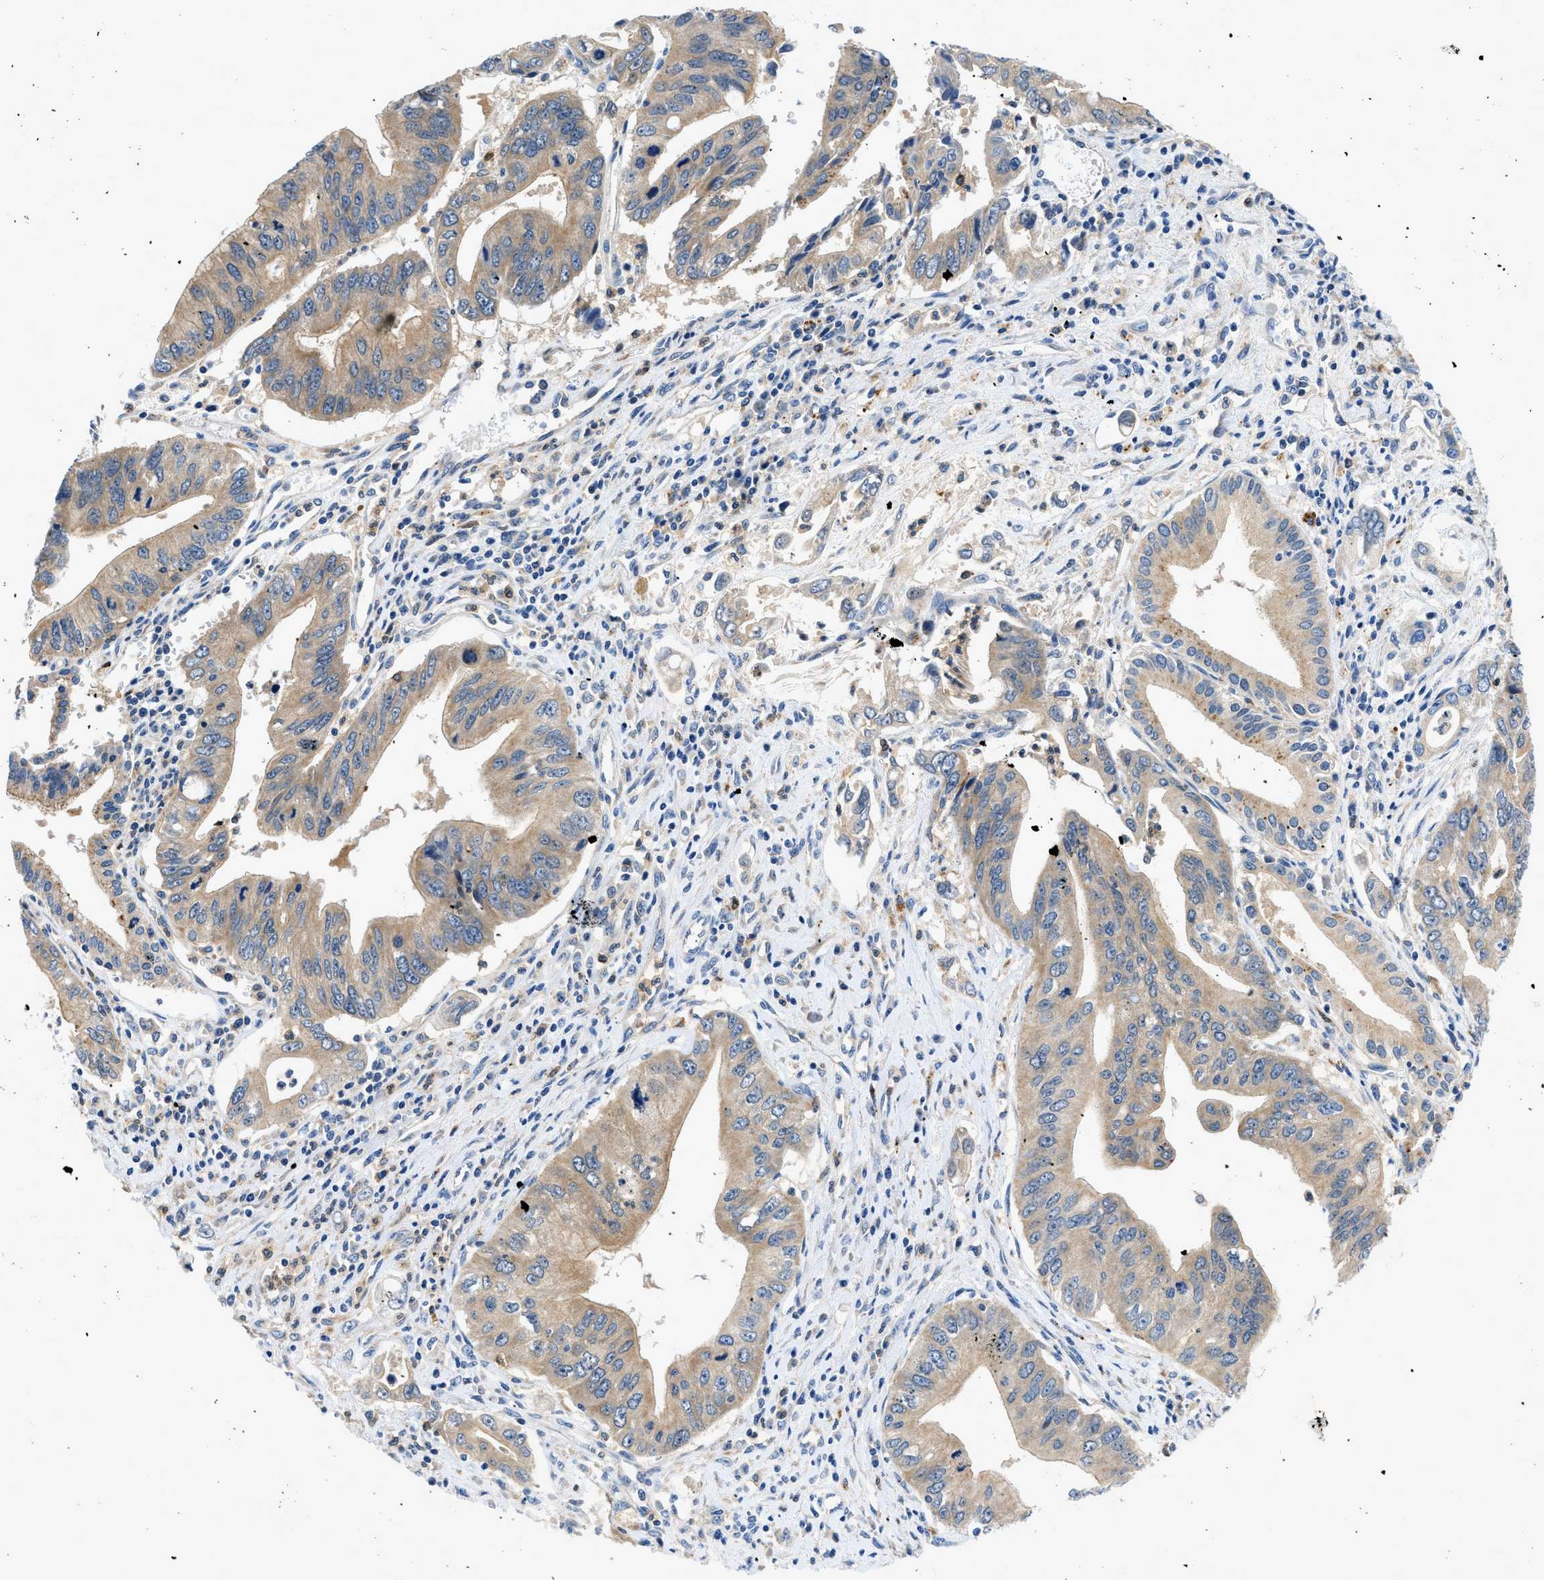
{"staining": {"intensity": "weak", "quantity": ">75%", "location": "cytoplasmic/membranous"}, "tissue": "pancreatic cancer", "cell_type": "Tumor cells", "image_type": "cancer", "snomed": [{"axis": "morphology", "description": "Adenocarcinoma, NOS"}, {"axis": "topography", "description": "Pancreas"}], "caption": "This is a micrograph of immunohistochemistry staining of adenocarcinoma (pancreatic), which shows weak expression in the cytoplasmic/membranous of tumor cells.", "gene": "ADGRE3", "patient": {"sex": "female", "age": 73}}